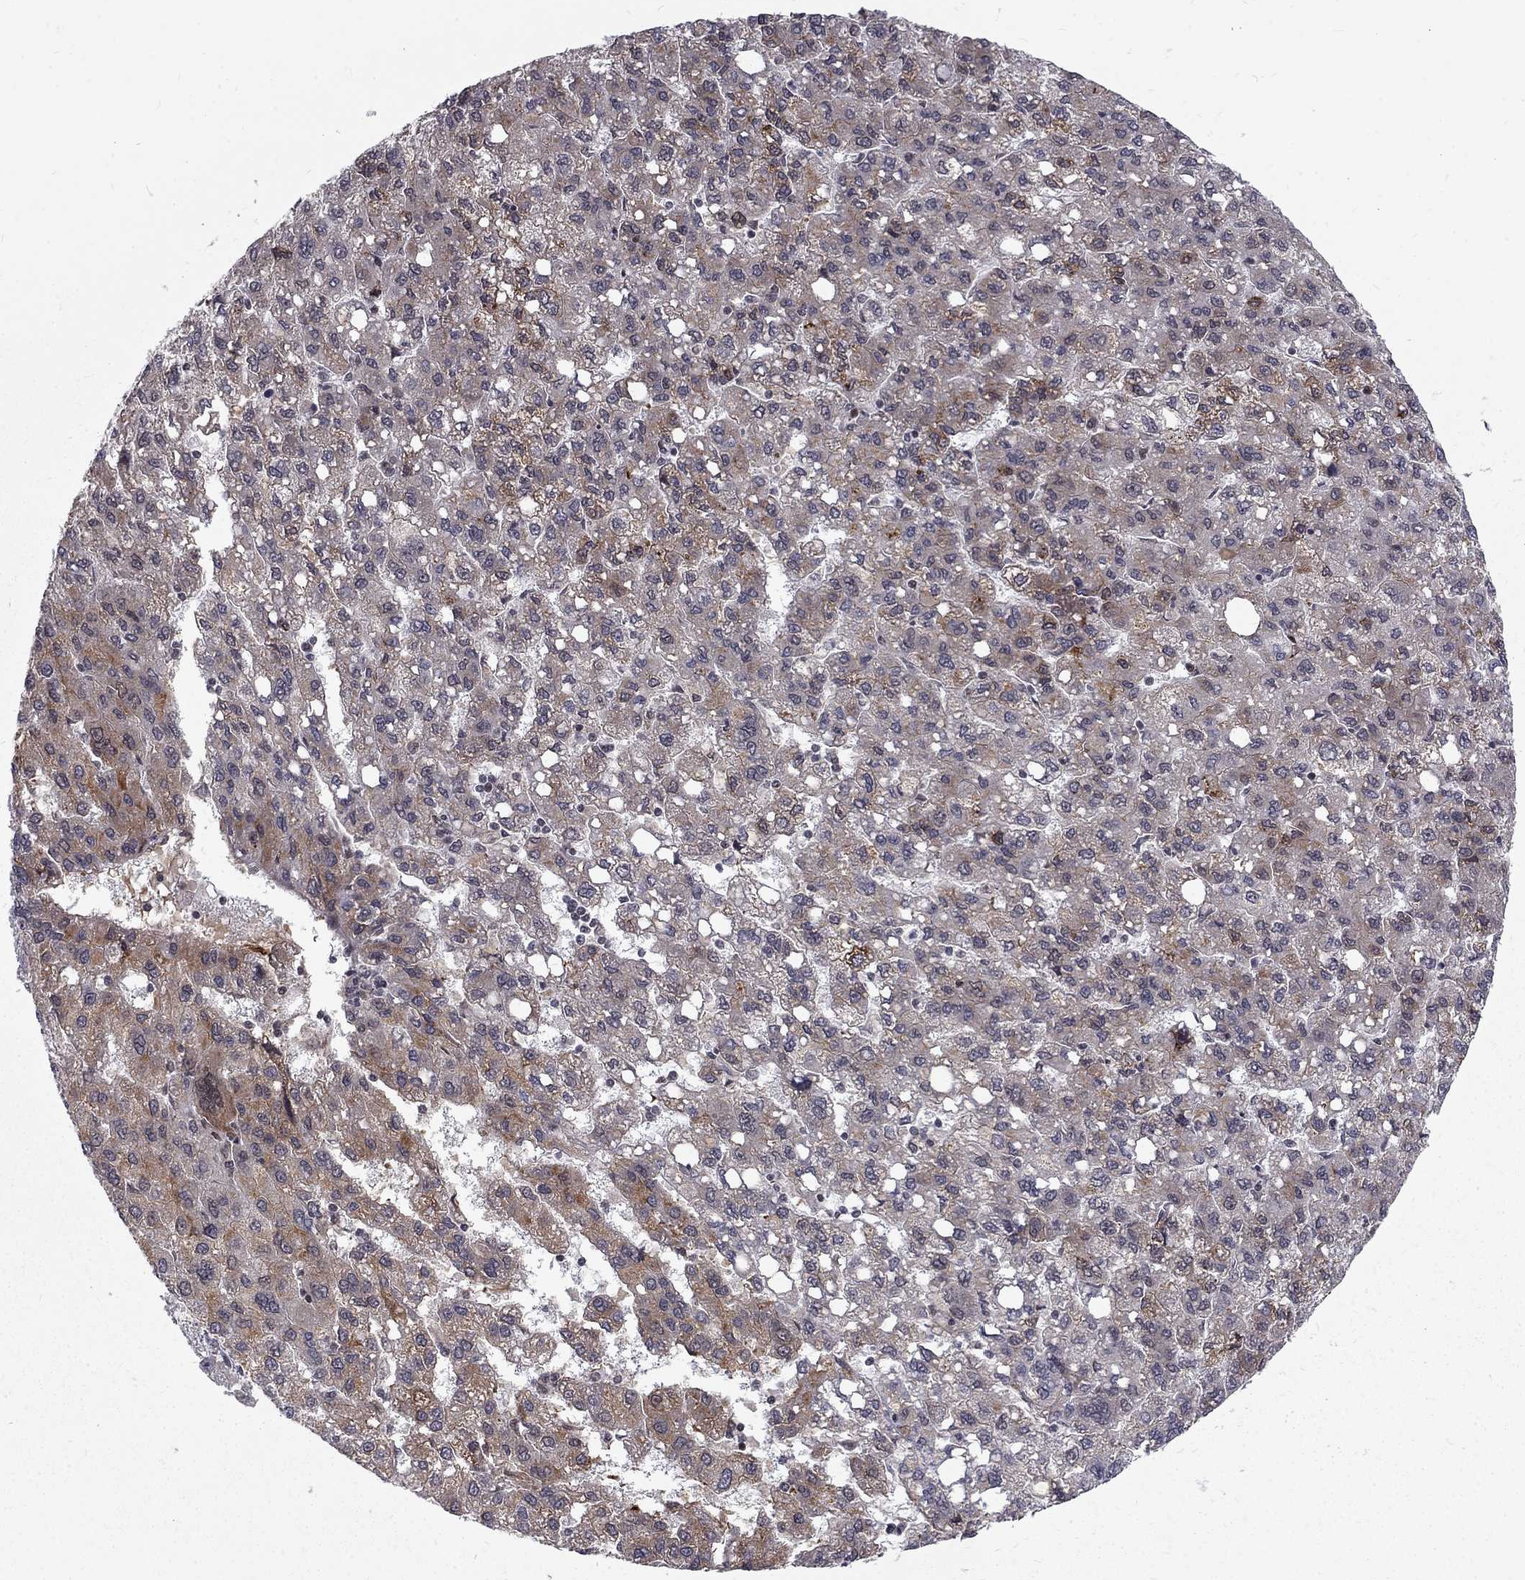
{"staining": {"intensity": "strong", "quantity": "25%-75%", "location": "cytoplasmic/membranous"}, "tissue": "liver cancer", "cell_type": "Tumor cells", "image_type": "cancer", "snomed": [{"axis": "morphology", "description": "Carcinoma, Hepatocellular, NOS"}, {"axis": "topography", "description": "Liver"}], "caption": "Immunohistochemistry (IHC) photomicrograph of neoplastic tissue: liver hepatocellular carcinoma stained using immunohistochemistry (IHC) reveals high levels of strong protein expression localized specifically in the cytoplasmic/membranous of tumor cells, appearing as a cytoplasmic/membranous brown color.", "gene": "TCEAL1", "patient": {"sex": "female", "age": 82}}